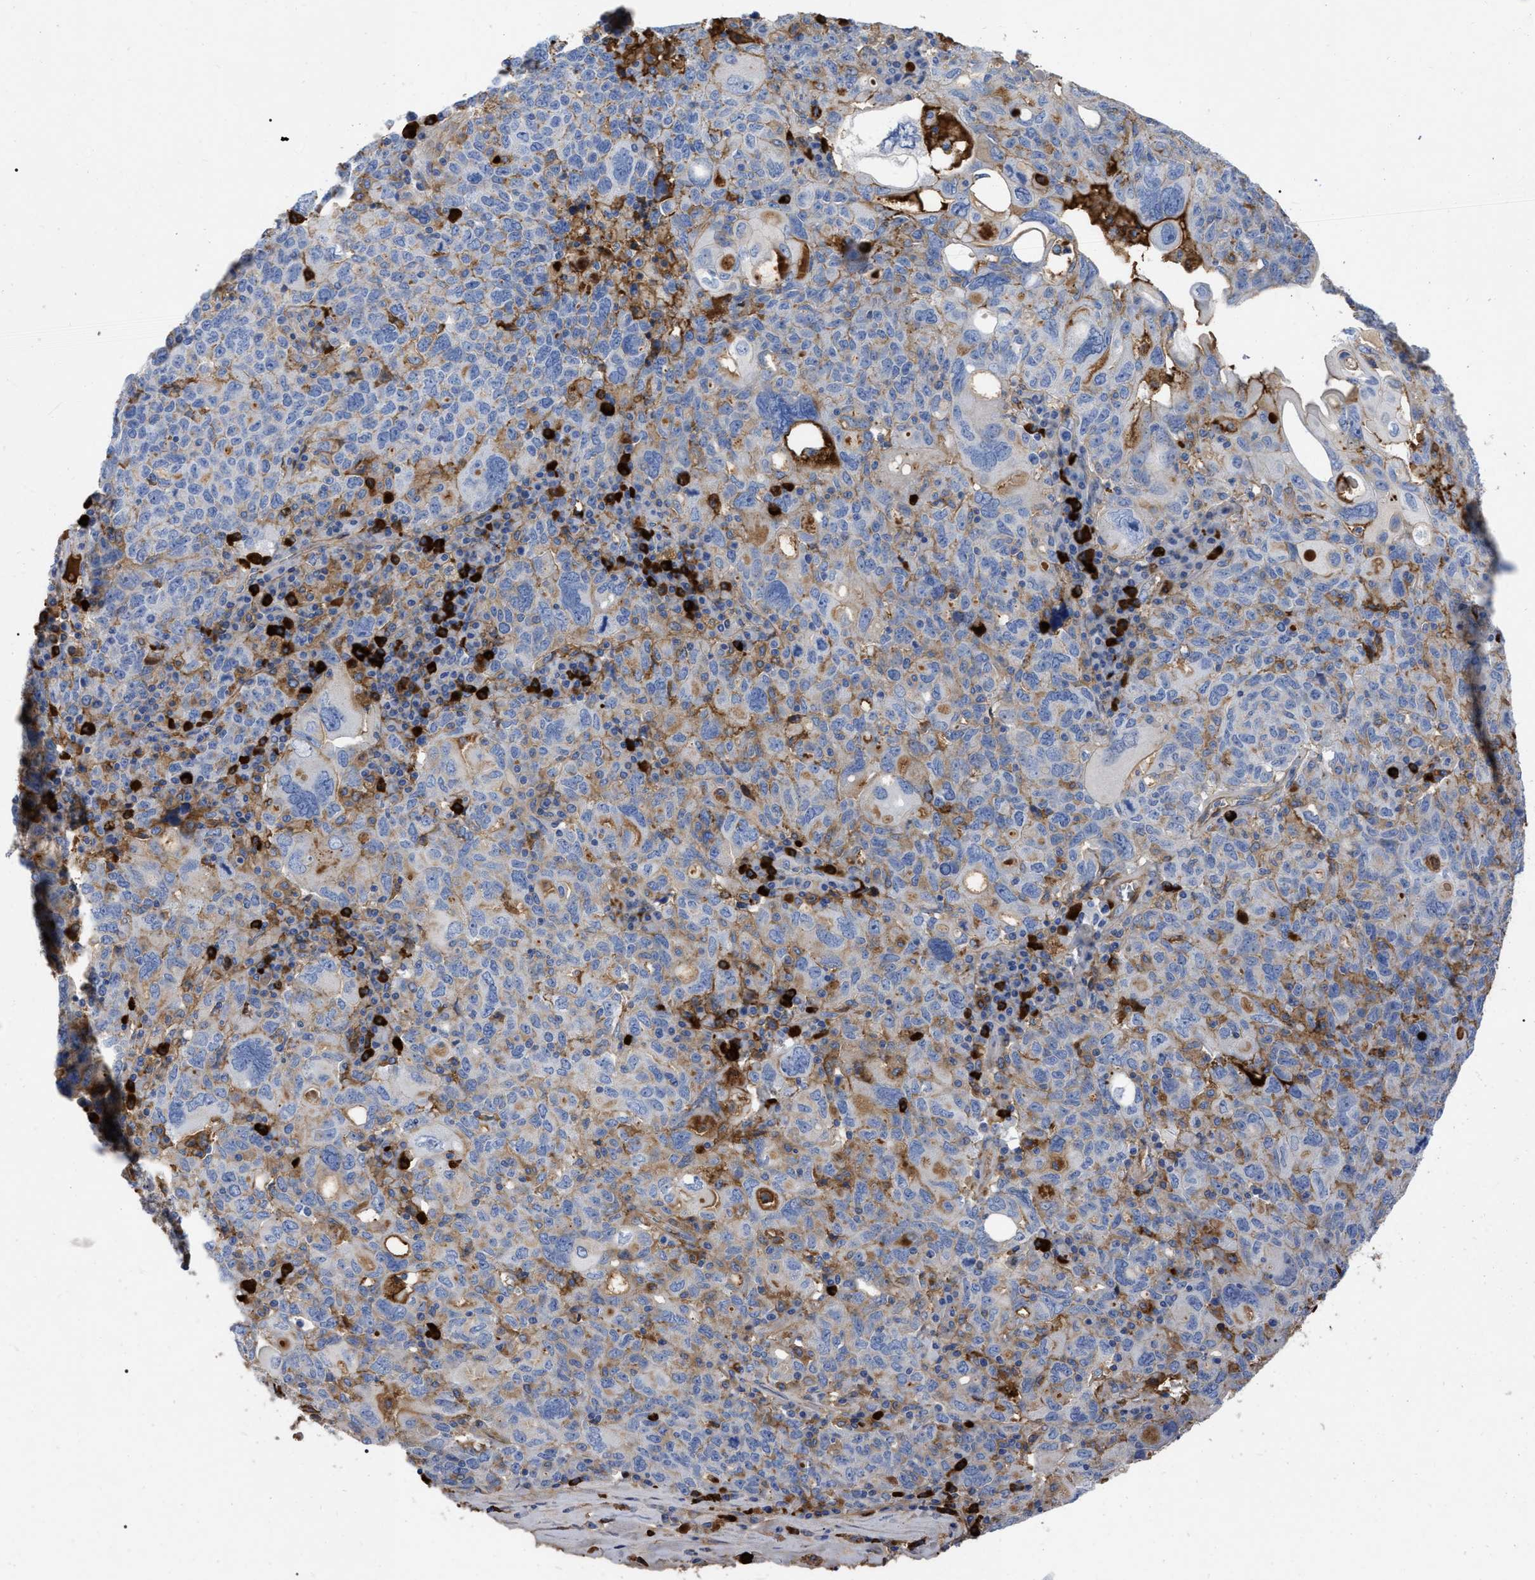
{"staining": {"intensity": "moderate", "quantity": "25%-75%", "location": "cytoplasmic/membranous"}, "tissue": "ovarian cancer", "cell_type": "Tumor cells", "image_type": "cancer", "snomed": [{"axis": "morphology", "description": "Carcinoma, endometroid"}, {"axis": "topography", "description": "Ovary"}], "caption": "Protein expression analysis of endometroid carcinoma (ovarian) reveals moderate cytoplasmic/membranous expression in about 25%-75% of tumor cells.", "gene": "IGHV5-51", "patient": {"sex": "female", "age": 62}}